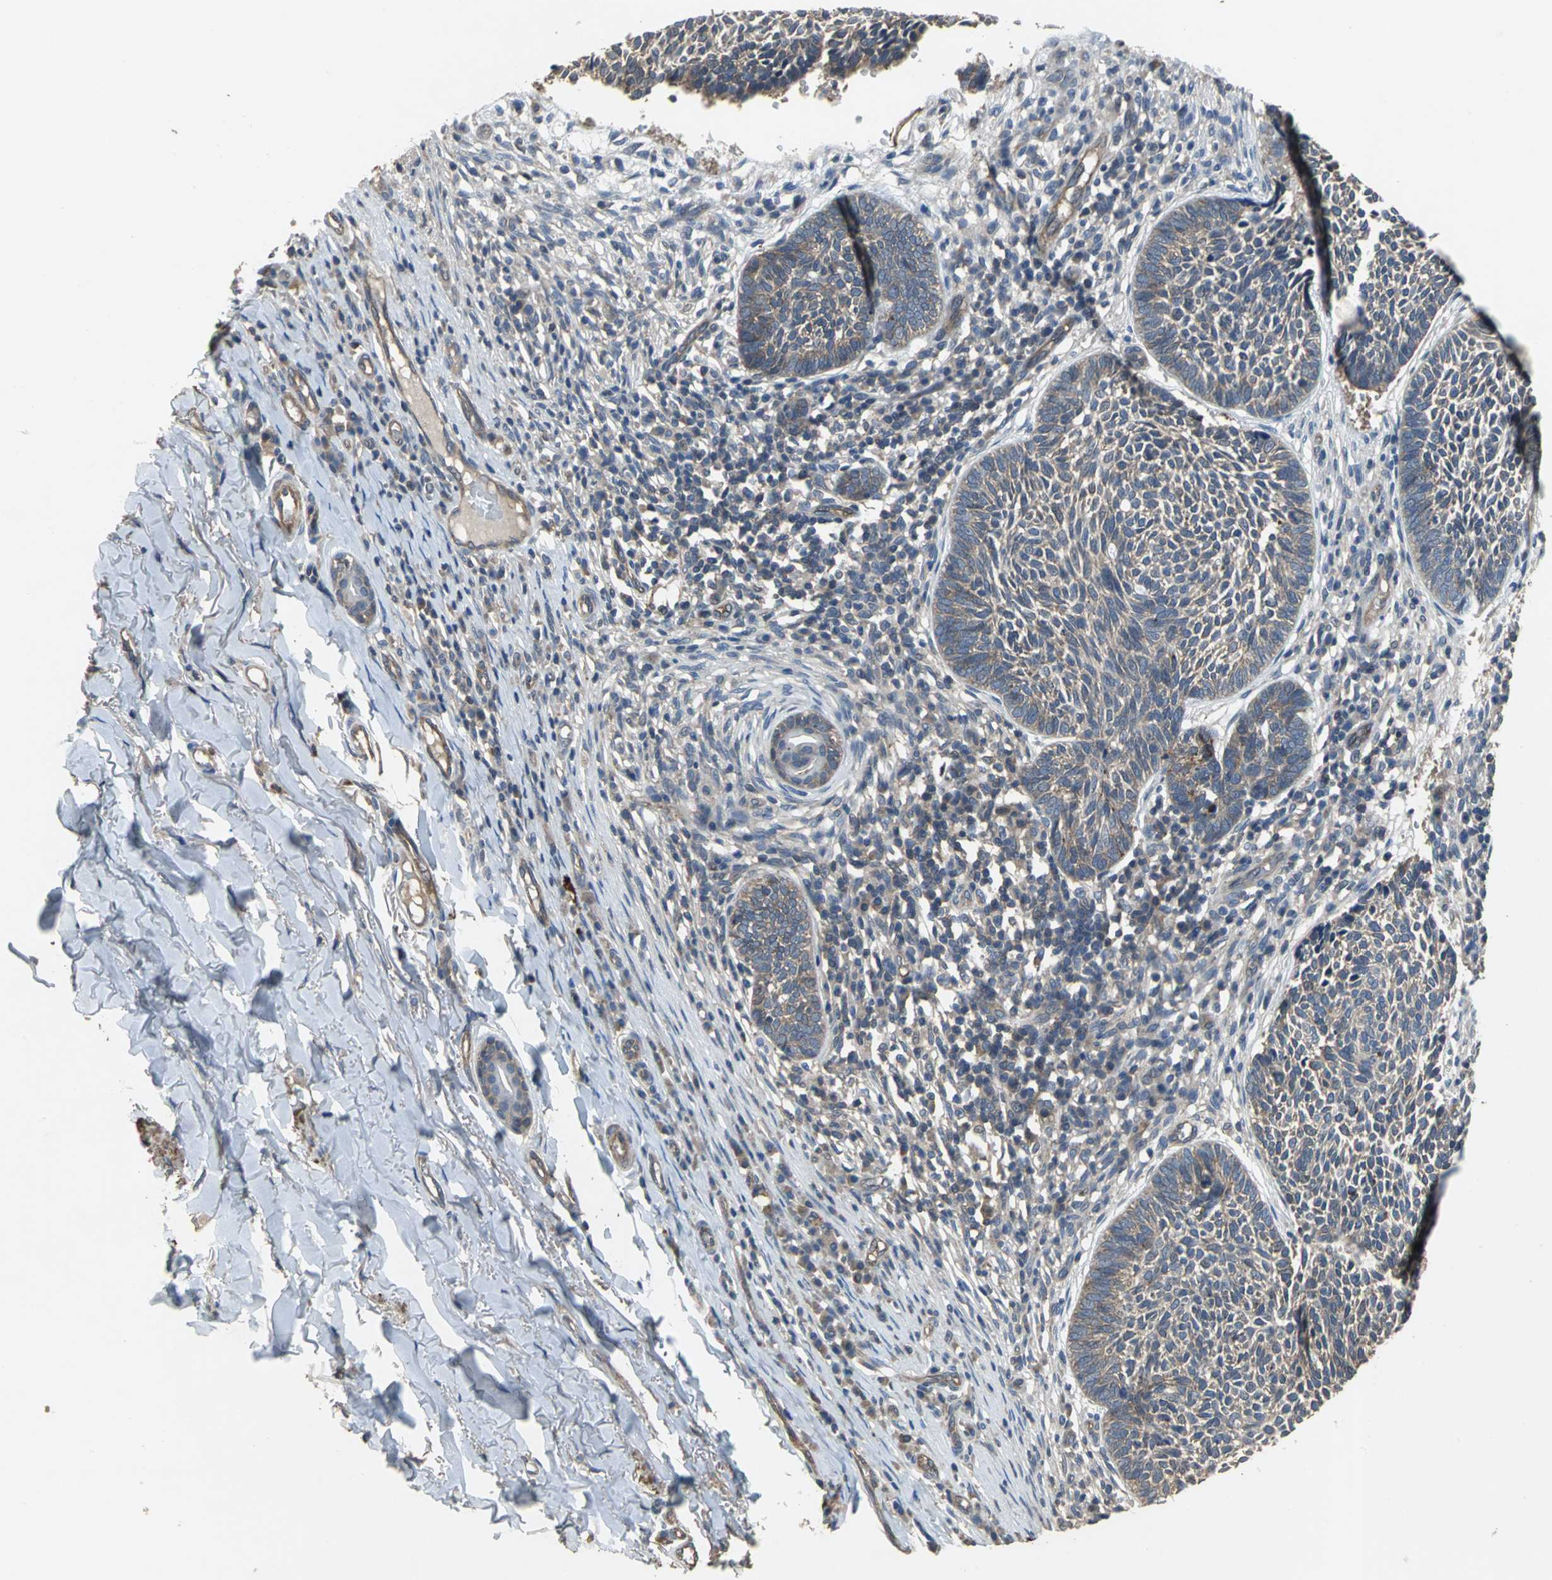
{"staining": {"intensity": "weak", "quantity": ">75%", "location": "cytoplasmic/membranous"}, "tissue": "skin cancer", "cell_type": "Tumor cells", "image_type": "cancer", "snomed": [{"axis": "morphology", "description": "Normal tissue, NOS"}, {"axis": "morphology", "description": "Basal cell carcinoma"}, {"axis": "topography", "description": "Skin"}], "caption": "Immunohistochemistry (IHC) micrograph of neoplastic tissue: skin cancer (basal cell carcinoma) stained using immunohistochemistry displays low levels of weak protein expression localized specifically in the cytoplasmic/membranous of tumor cells, appearing as a cytoplasmic/membranous brown color.", "gene": "MET", "patient": {"sex": "male", "age": 87}}